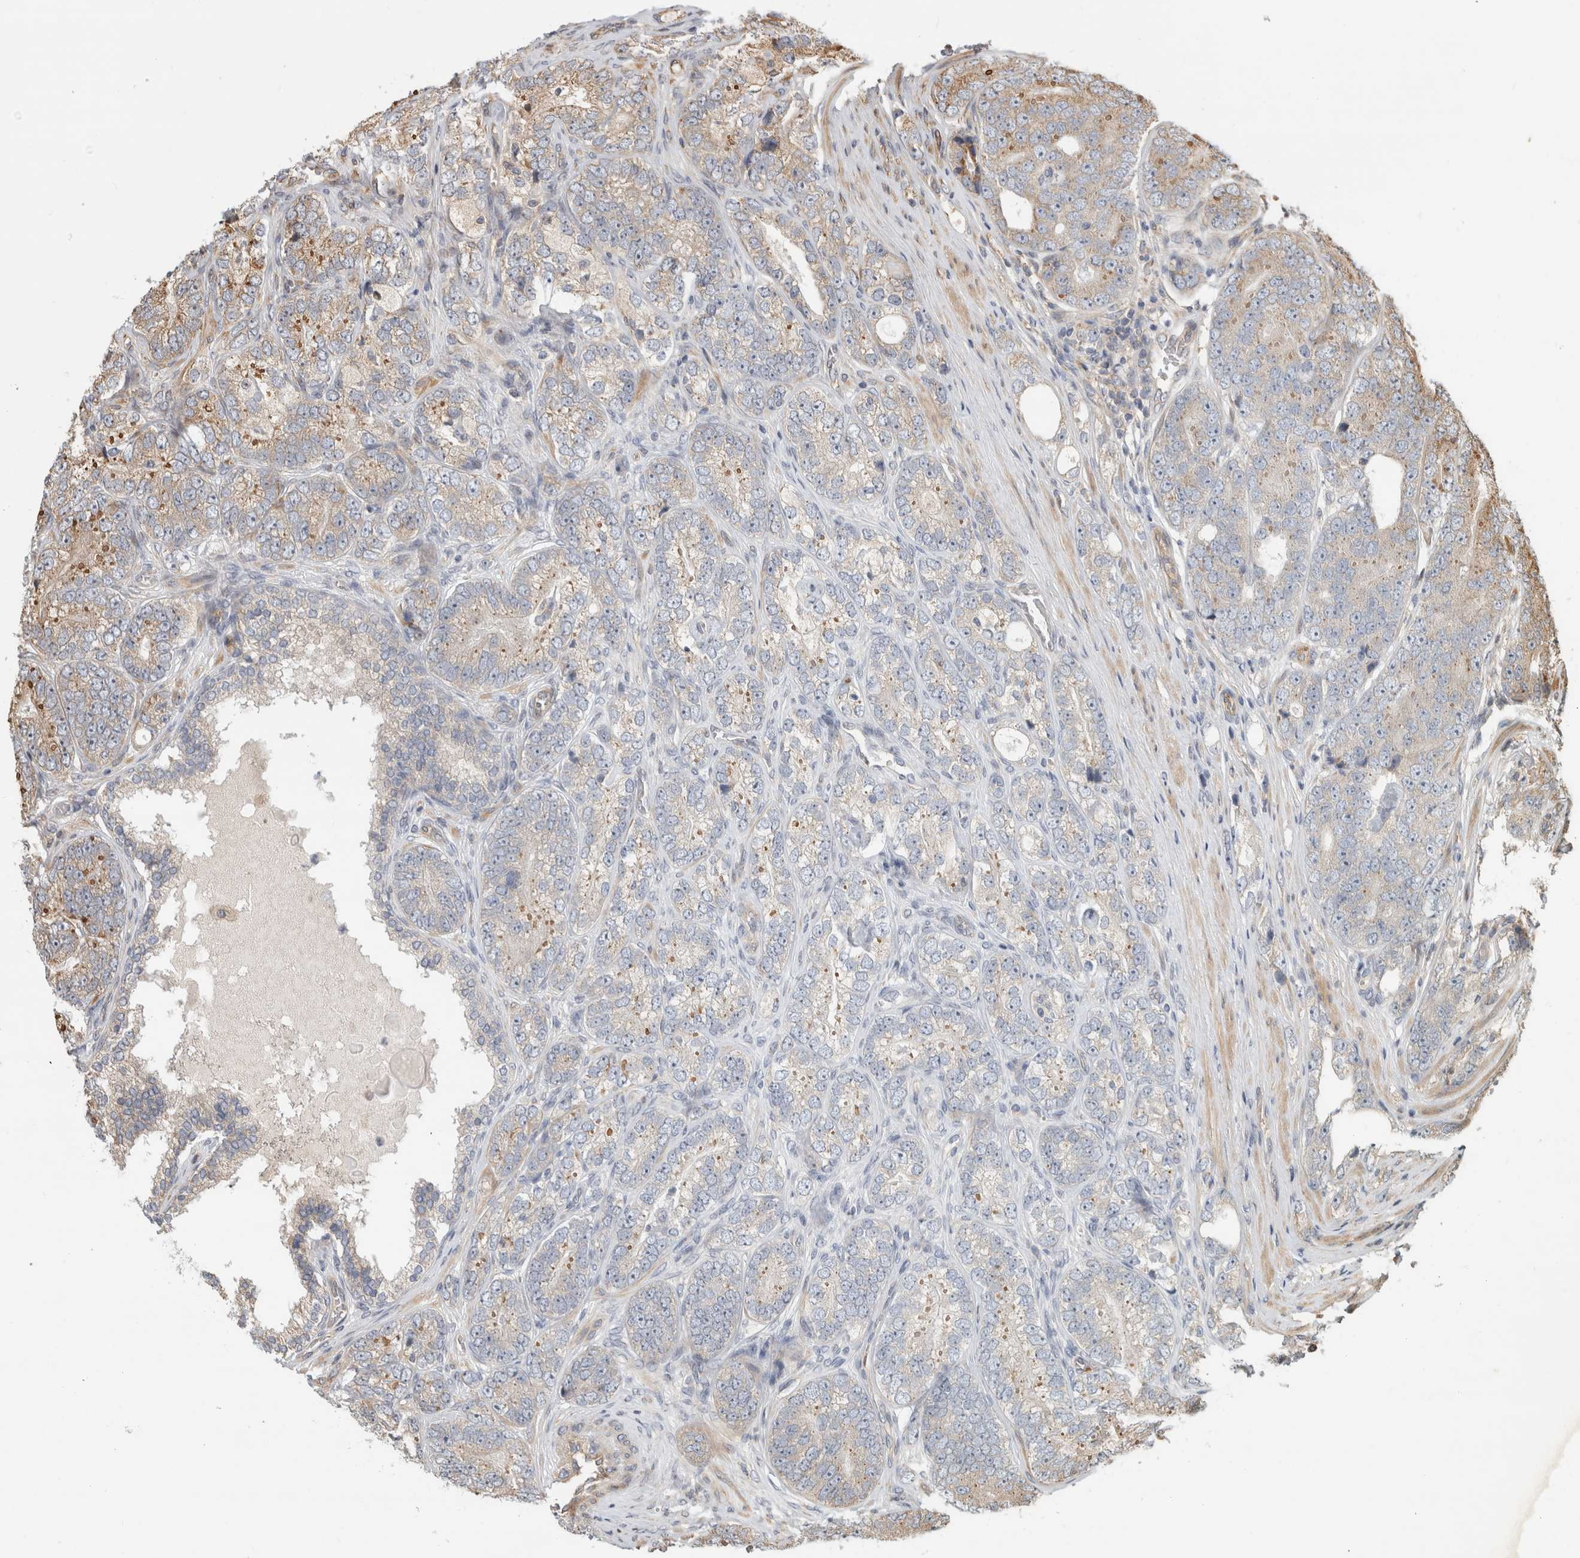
{"staining": {"intensity": "weak", "quantity": "25%-75%", "location": "cytoplasmic/membranous"}, "tissue": "prostate cancer", "cell_type": "Tumor cells", "image_type": "cancer", "snomed": [{"axis": "morphology", "description": "Adenocarcinoma, High grade"}, {"axis": "topography", "description": "Prostate"}], "caption": "Immunohistochemical staining of prostate cancer (high-grade adenocarcinoma) displays low levels of weak cytoplasmic/membranous protein expression in about 25%-75% of tumor cells.", "gene": "TUBD1", "patient": {"sex": "male", "age": 56}}